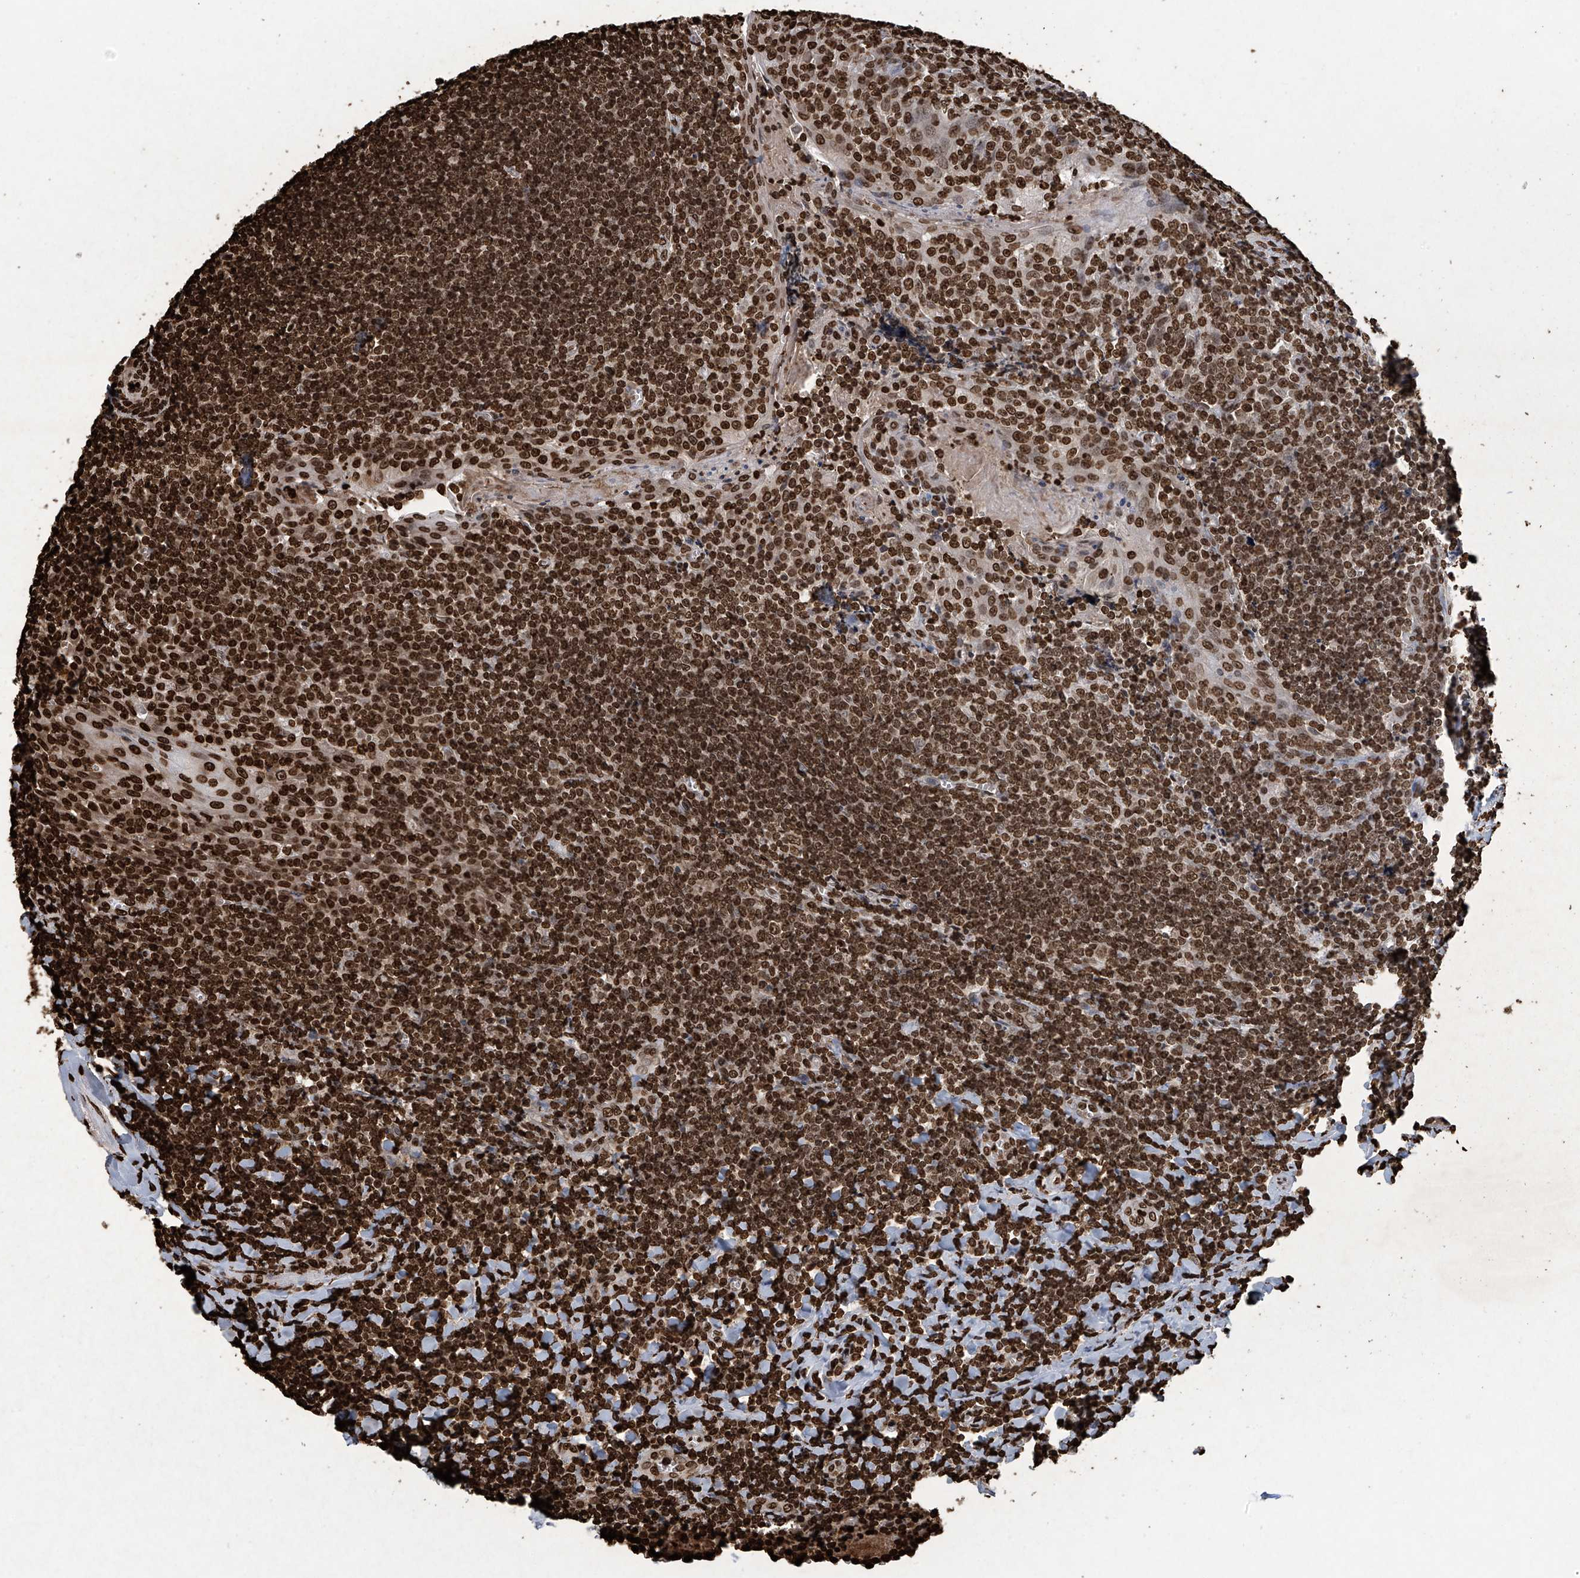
{"staining": {"intensity": "moderate", "quantity": ">75%", "location": "nuclear"}, "tissue": "tonsil", "cell_type": "Germinal center cells", "image_type": "normal", "snomed": [{"axis": "morphology", "description": "Normal tissue, NOS"}, {"axis": "topography", "description": "Tonsil"}], "caption": "Immunohistochemistry micrograph of unremarkable tonsil stained for a protein (brown), which reveals medium levels of moderate nuclear staining in about >75% of germinal center cells.", "gene": "H3", "patient": {"sex": "male", "age": 27}}